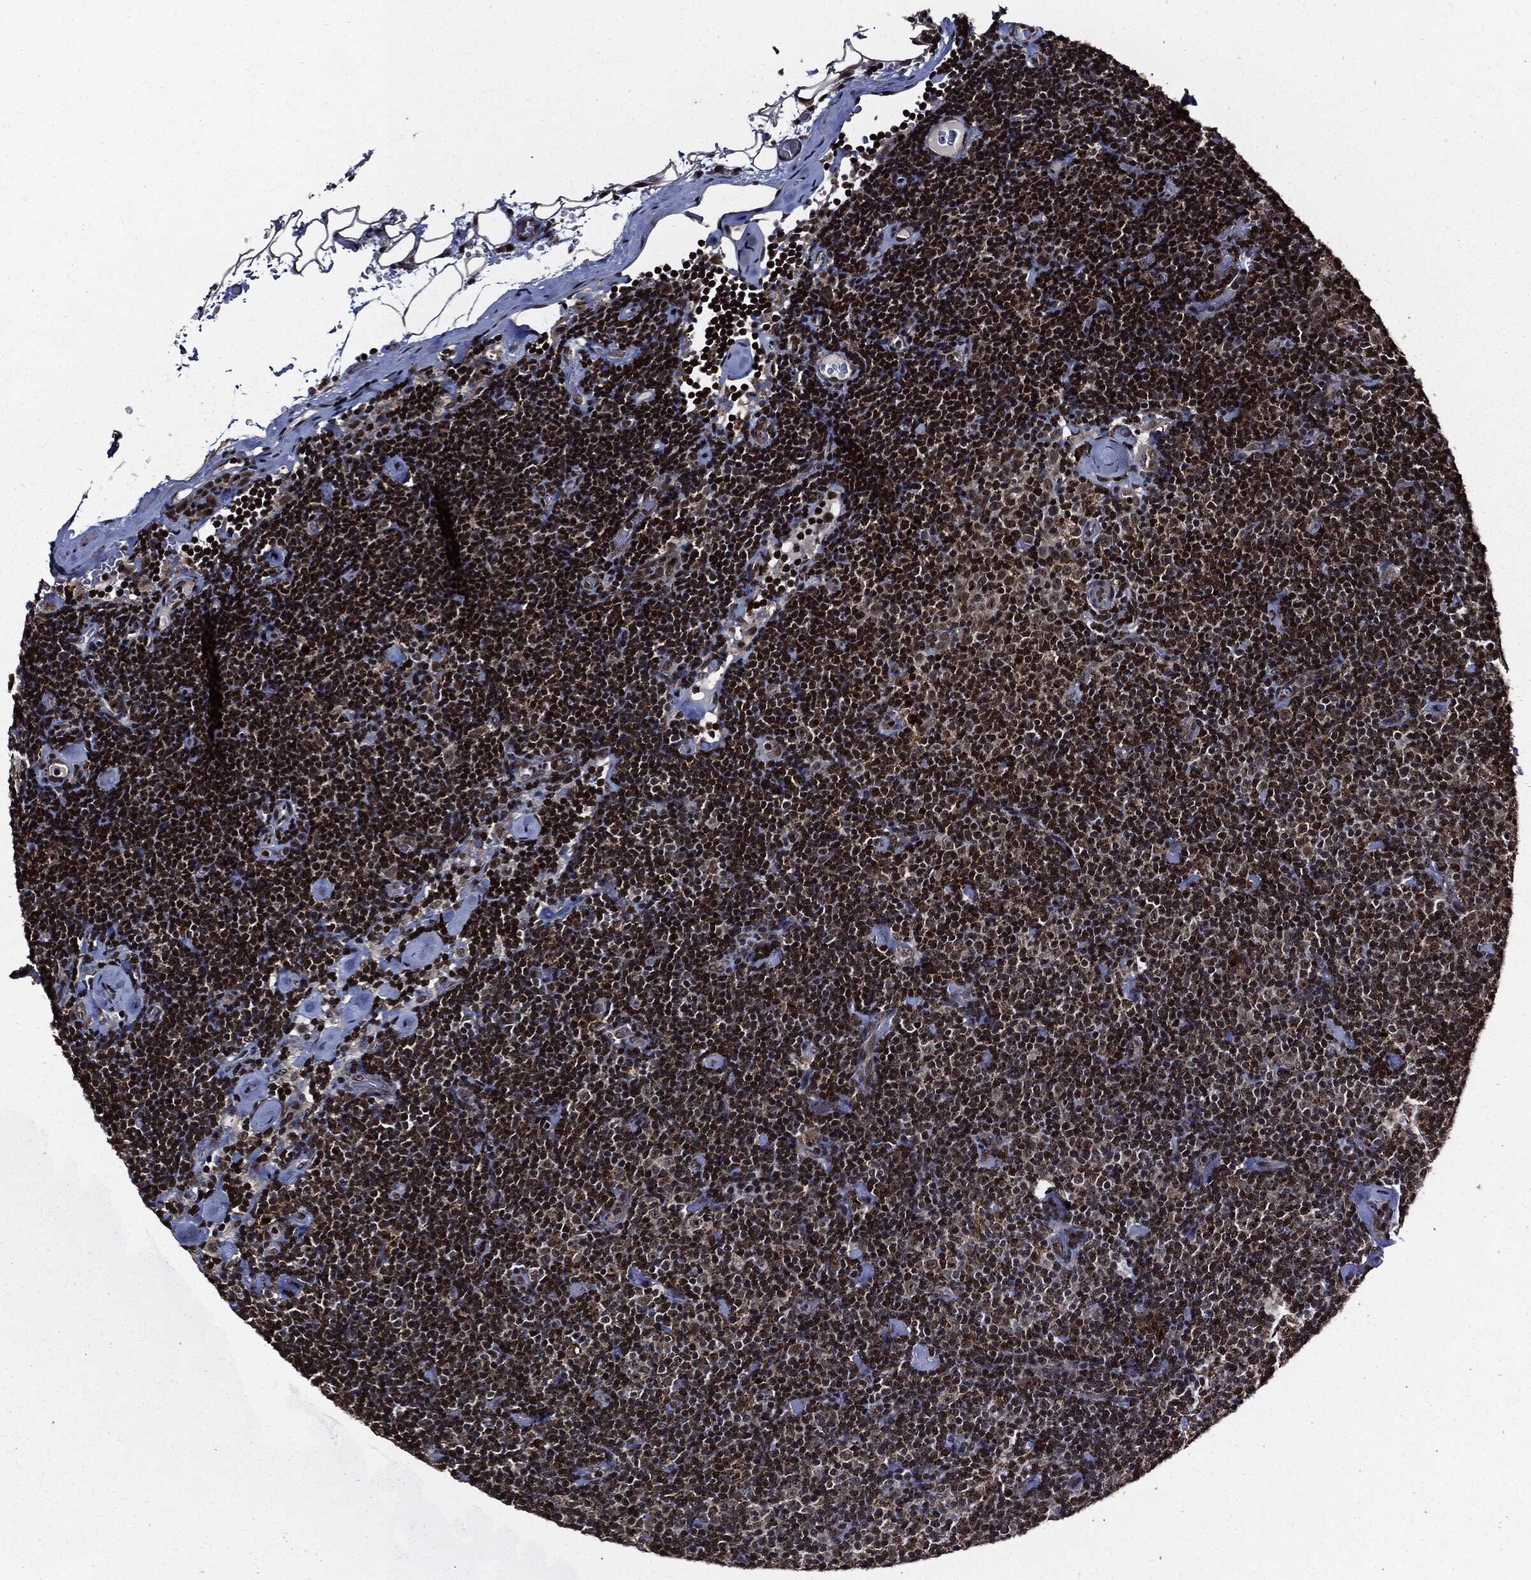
{"staining": {"intensity": "moderate", "quantity": ">75%", "location": "cytoplasmic/membranous,nuclear"}, "tissue": "lymphoma", "cell_type": "Tumor cells", "image_type": "cancer", "snomed": [{"axis": "morphology", "description": "Malignant lymphoma, non-Hodgkin's type, Low grade"}, {"axis": "topography", "description": "Lymph node"}], "caption": "A high-resolution photomicrograph shows IHC staining of lymphoma, which reveals moderate cytoplasmic/membranous and nuclear staining in about >75% of tumor cells.", "gene": "SUGT1", "patient": {"sex": "male", "age": 81}}